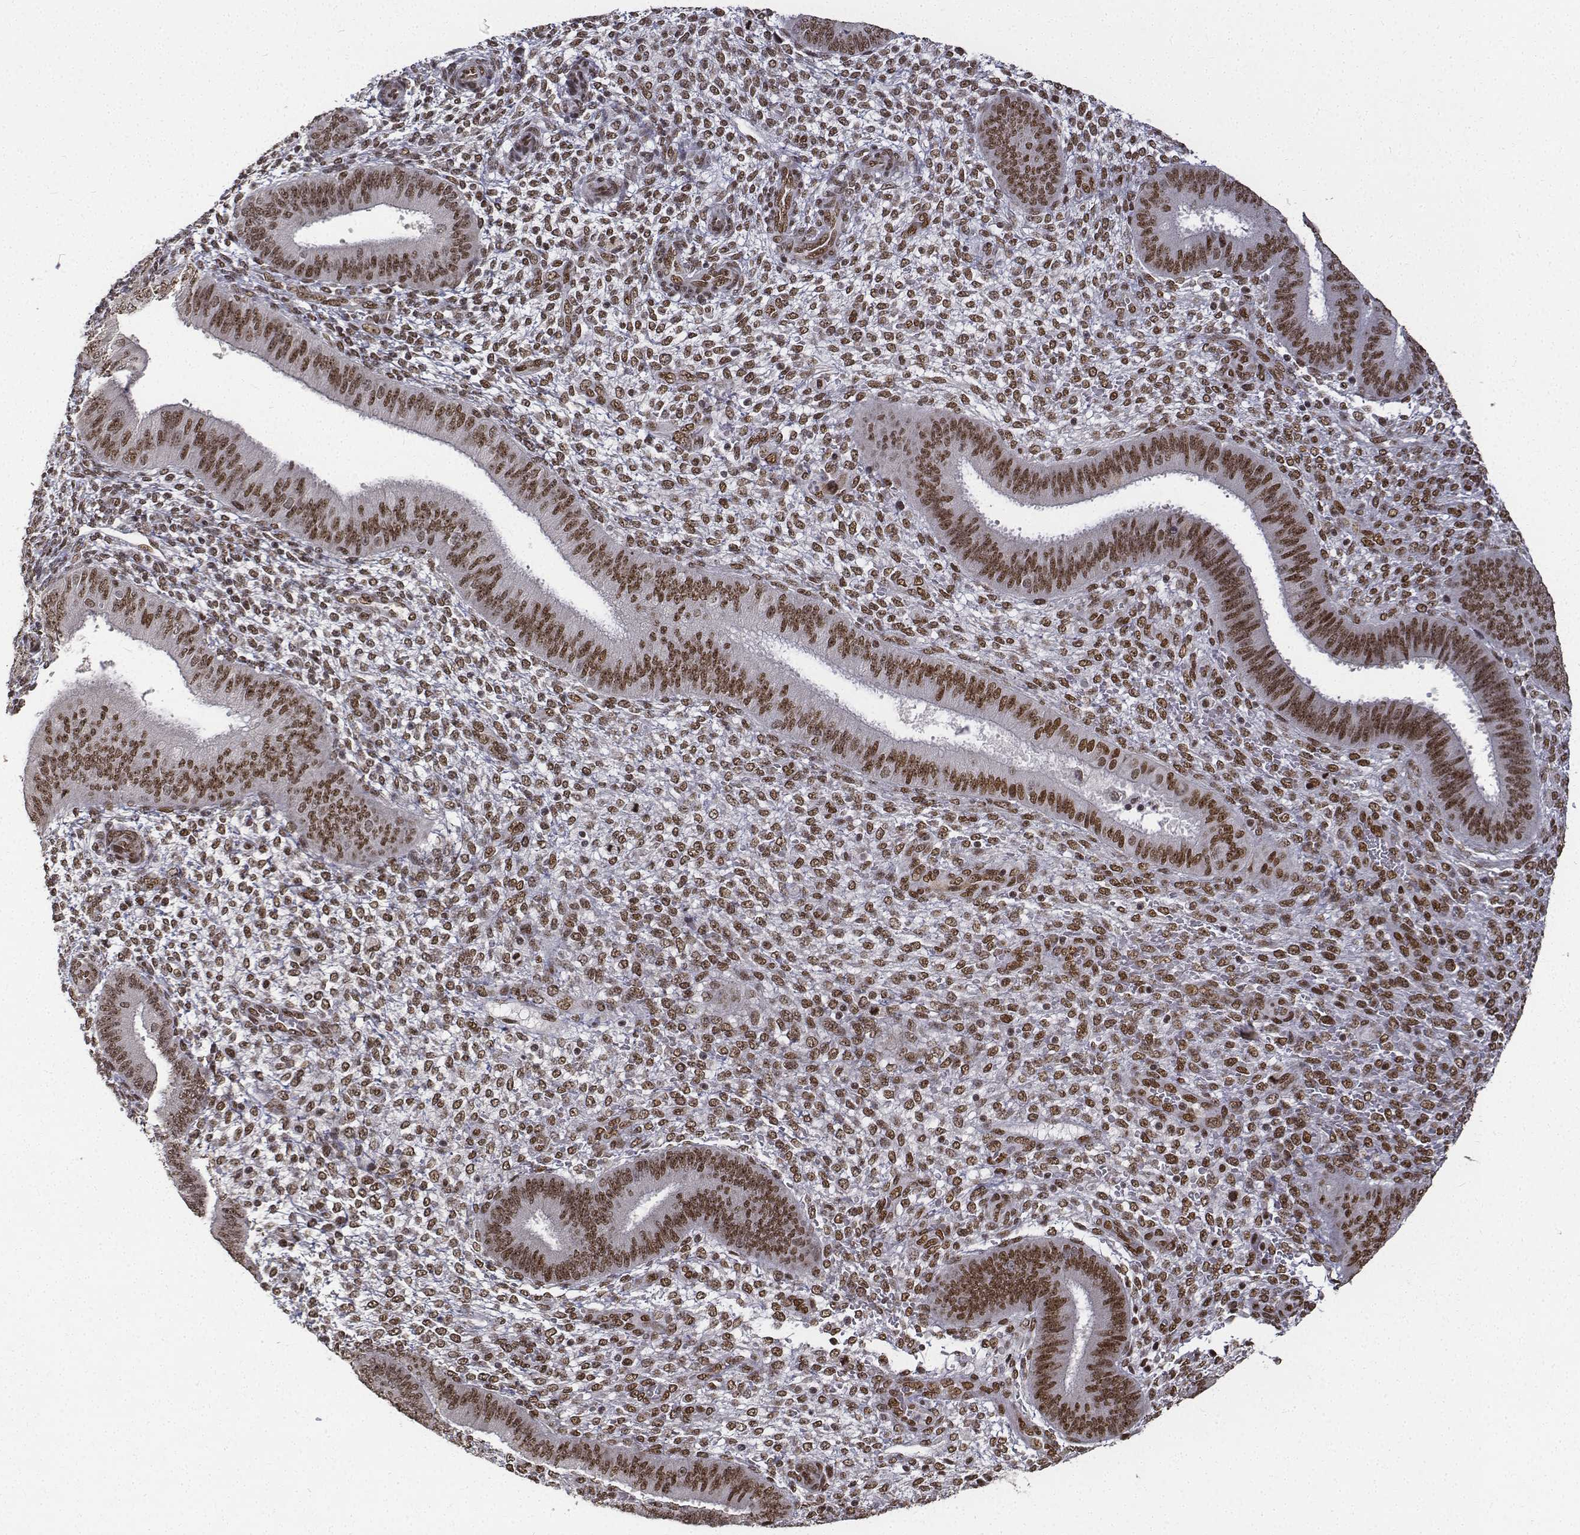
{"staining": {"intensity": "moderate", "quantity": ">75%", "location": "nuclear"}, "tissue": "endometrium", "cell_type": "Cells in endometrial stroma", "image_type": "normal", "snomed": [{"axis": "morphology", "description": "Normal tissue, NOS"}, {"axis": "topography", "description": "Endometrium"}], "caption": "Moderate nuclear staining is present in about >75% of cells in endometrial stroma in benign endometrium. (IHC, brightfield microscopy, high magnification).", "gene": "ATRX", "patient": {"sex": "female", "age": 39}}